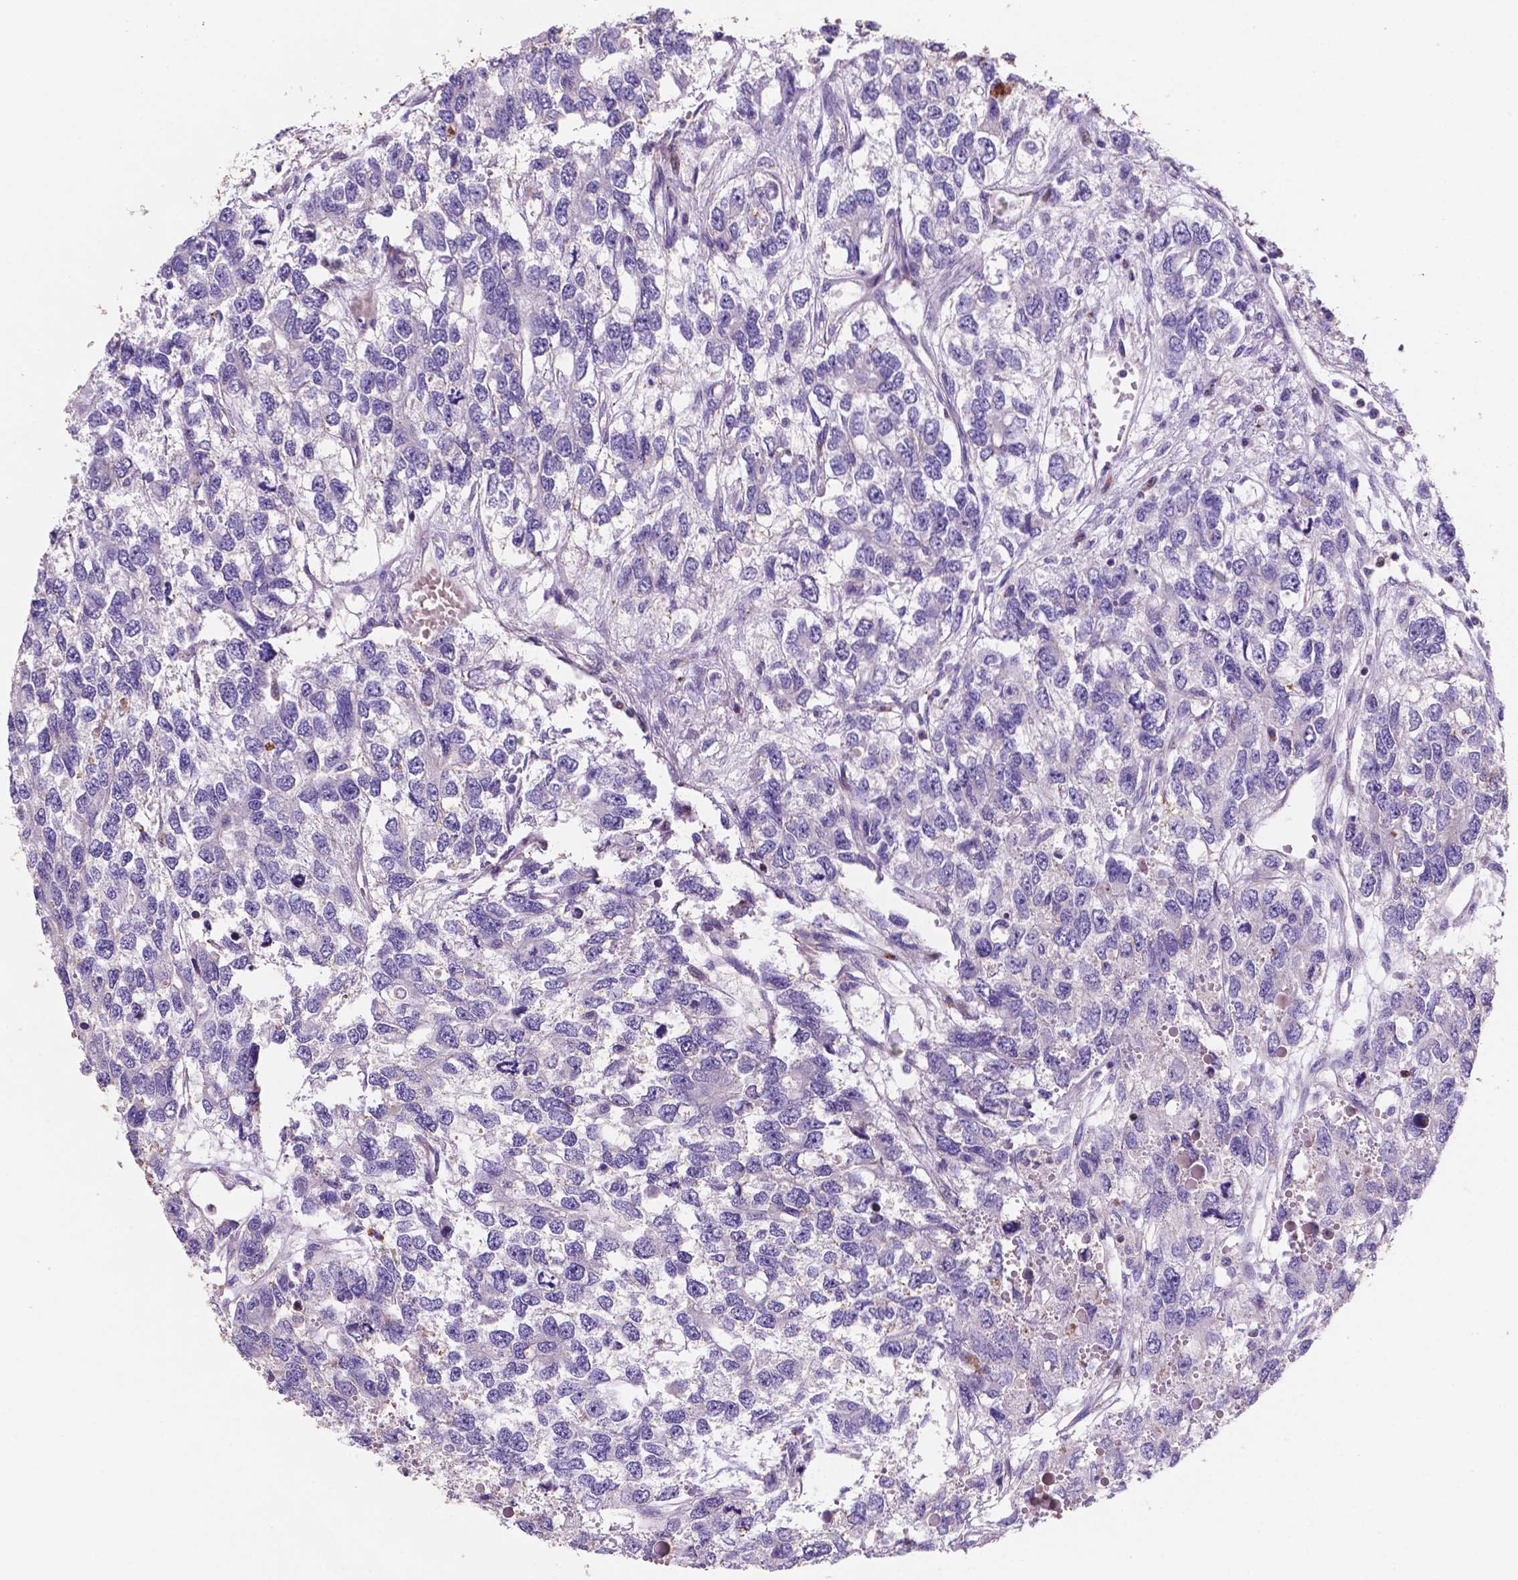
{"staining": {"intensity": "negative", "quantity": "none", "location": "none"}, "tissue": "testis cancer", "cell_type": "Tumor cells", "image_type": "cancer", "snomed": [{"axis": "morphology", "description": "Seminoma, NOS"}, {"axis": "topography", "description": "Testis"}], "caption": "Tumor cells show no significant protein staining in testis cancer (seminoma).", "gene": "TM4SF20", "patient": {"sex": "male", "age": 52}}